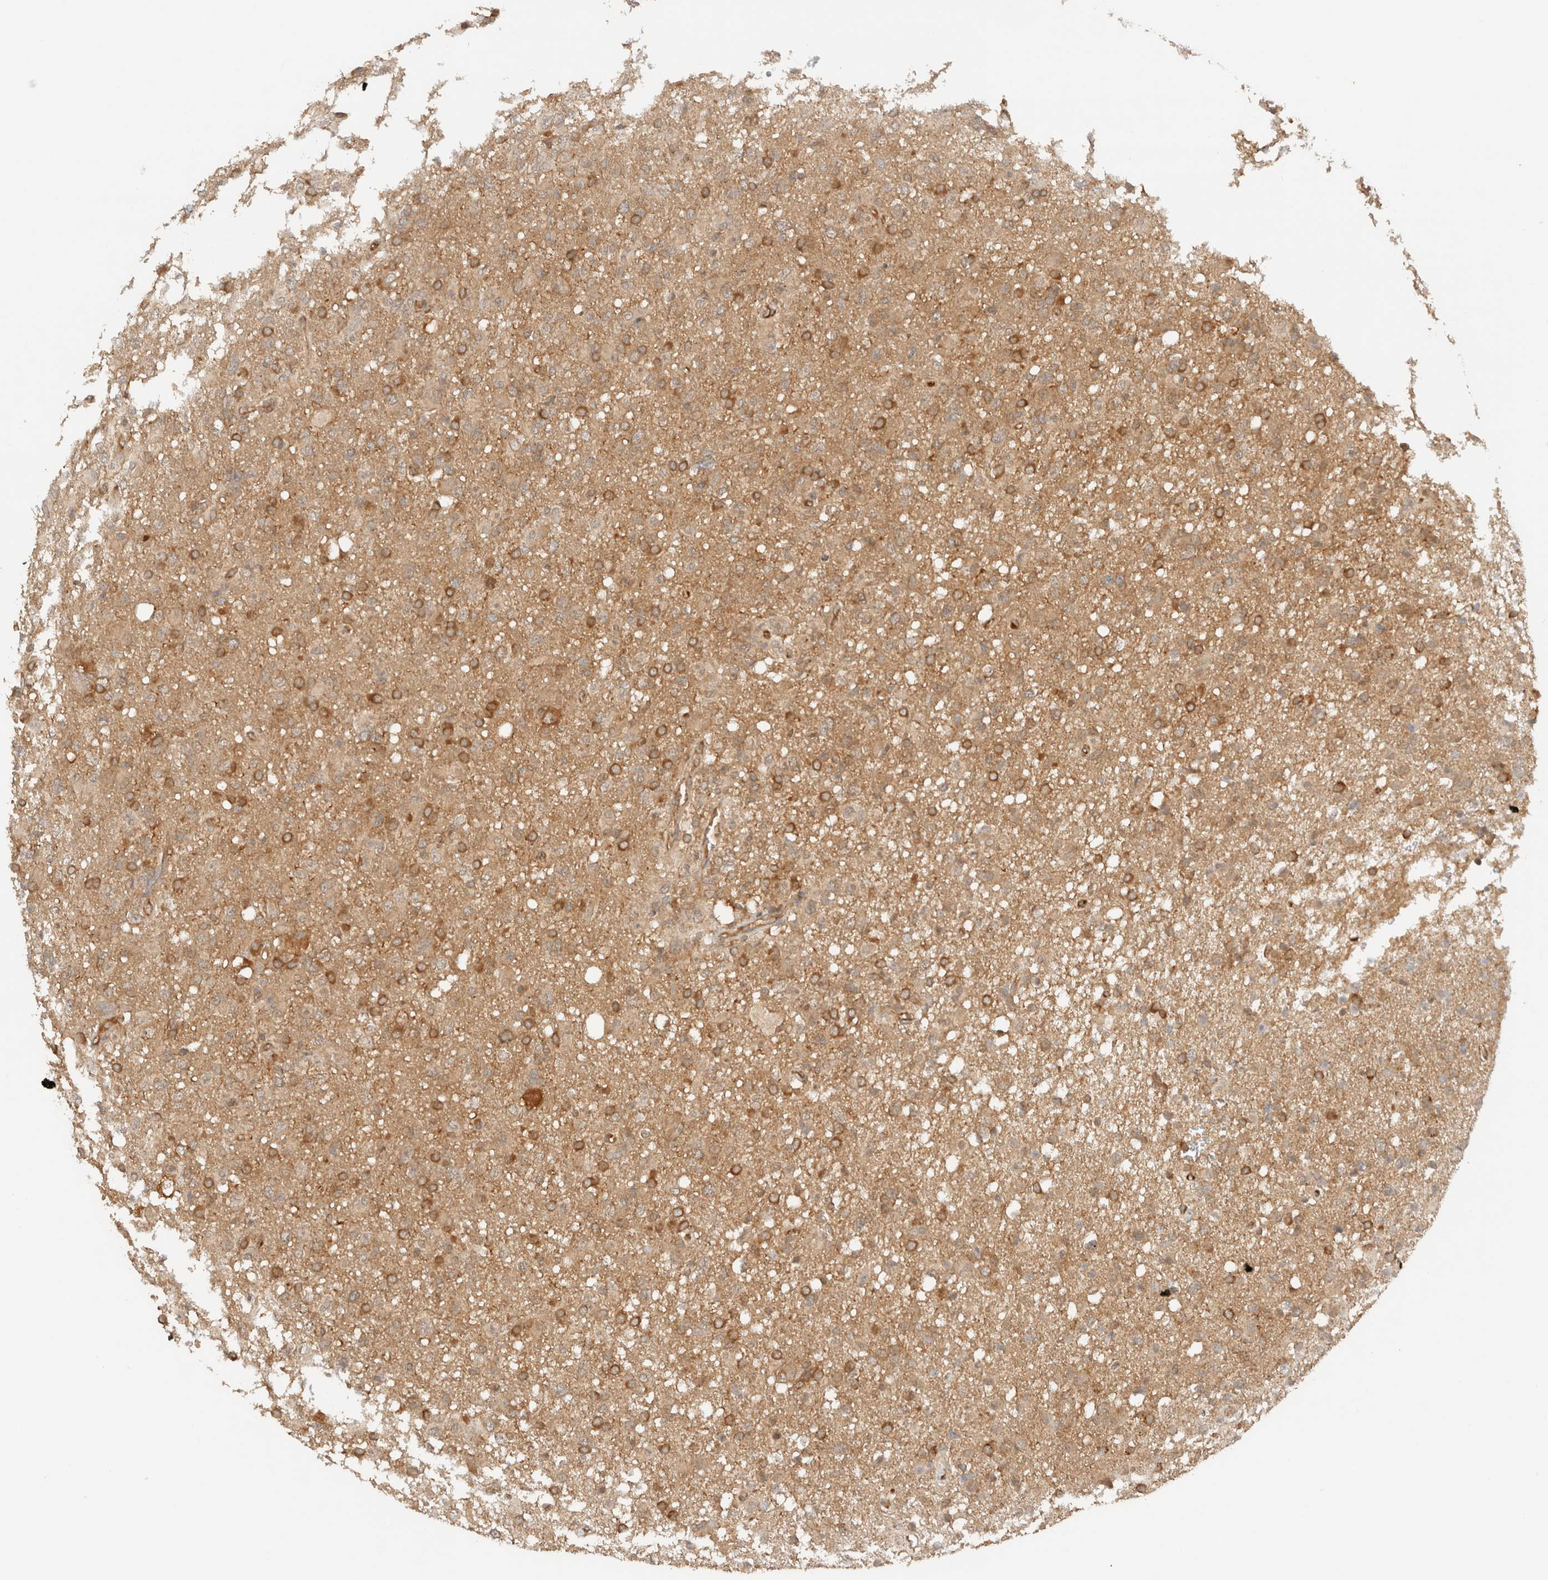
{"staining": {"intensity": "moderate", "quantity": ">75%", "location": "cytoplasmic/membranous"}, "tissue": "glioma", "cell_type": "Tumor cells", "image_type": "cancer", "snomed": [{"axis": "morphology", "description": "Glioma, malignant, High grade"}, {"axis": "topography", "description": "Brain"}], "caption": "Glioma was stained to show a protein in brown. There is medium levels of moderate cytoplasmic/membranous staining in about >75% of tumor cells. The protein is stained brown, and the nuclei are stained in blue (DAB (3,3'-diaminobenzidine) IHC with brightfield microscopy, high magnification).", "gene": "ARFGEF2", "patient": {"sex": "female", "age": 57}}